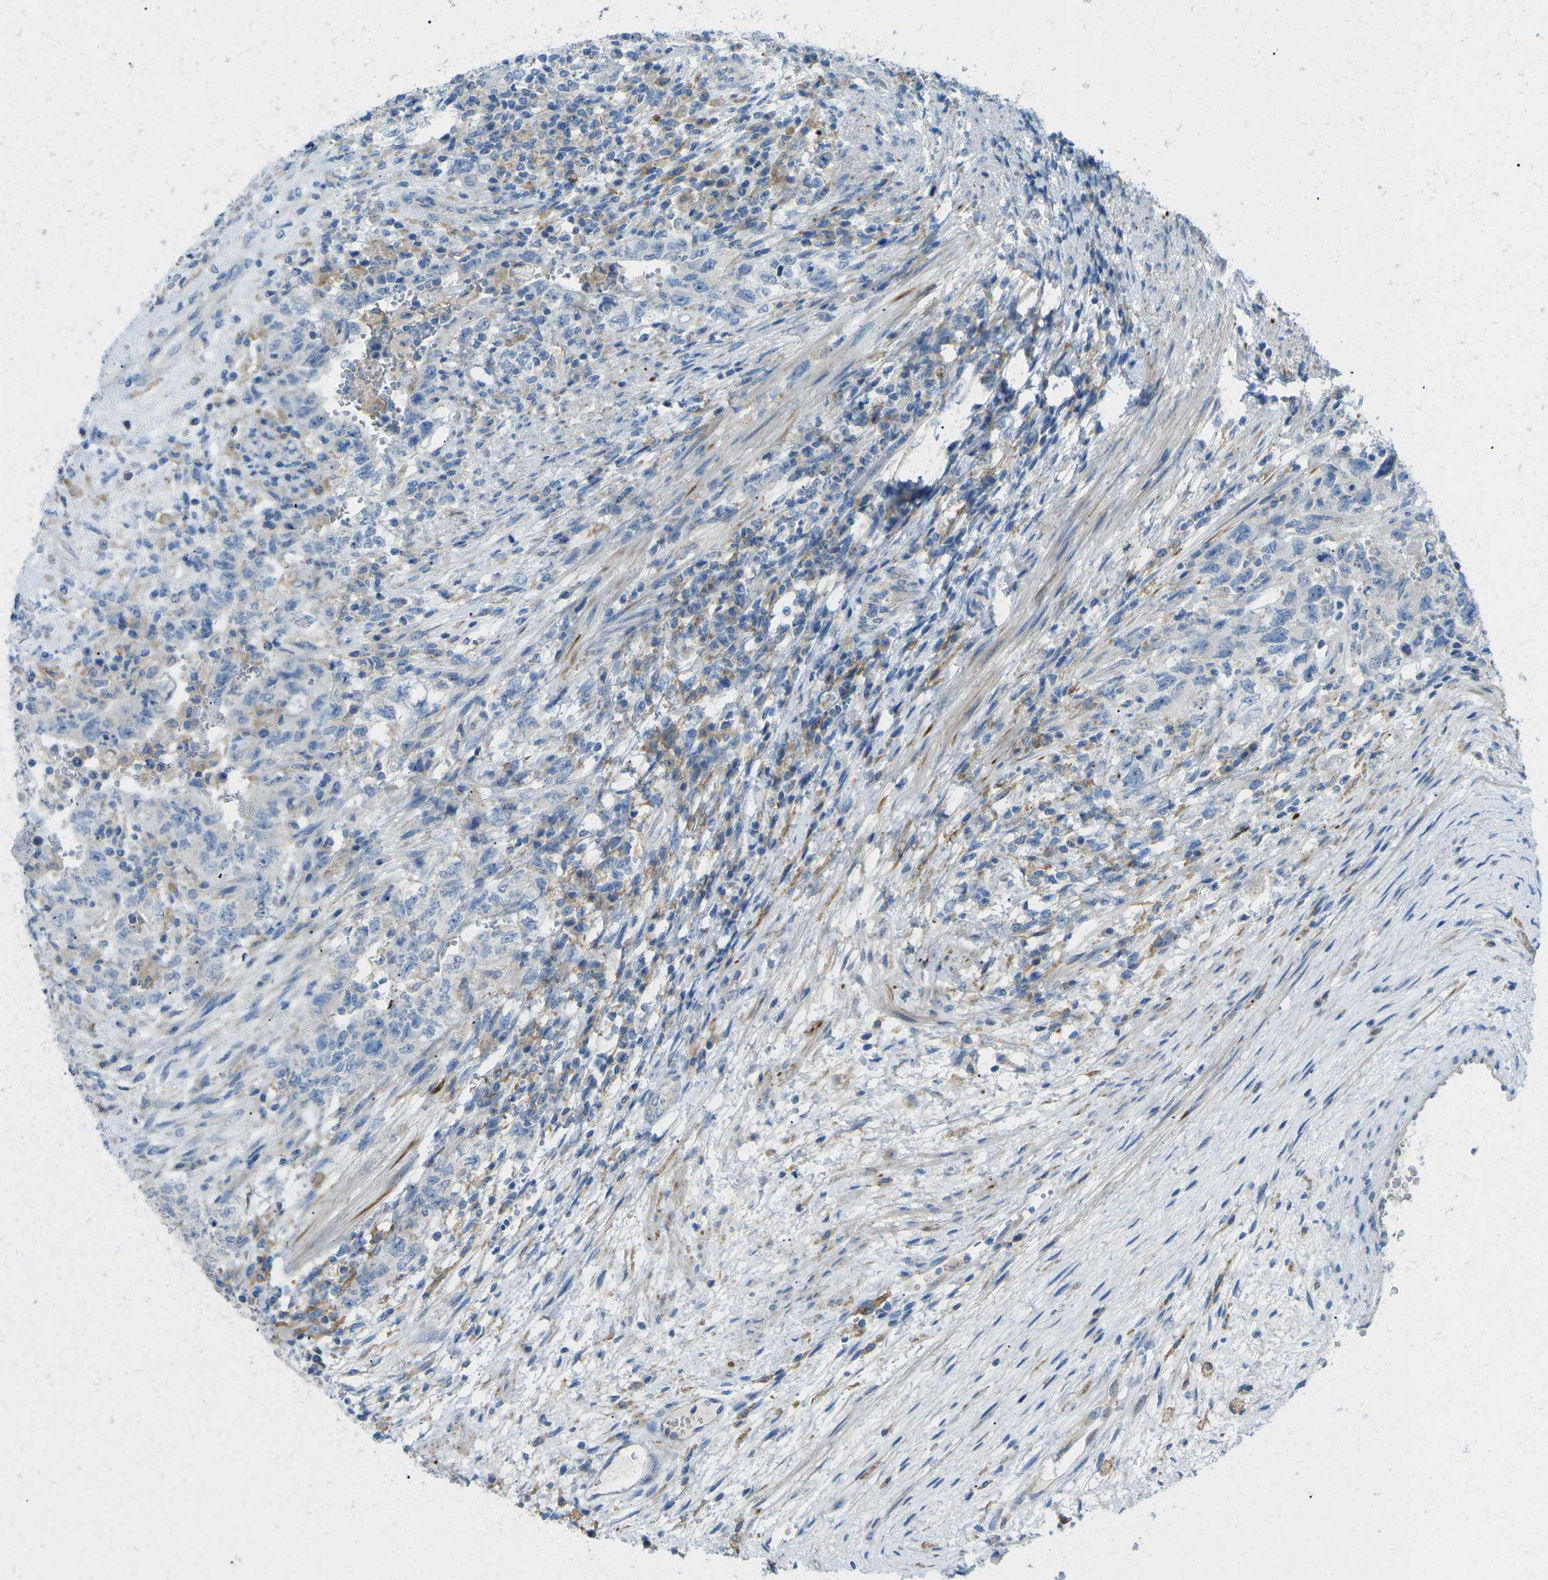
{"staining": {"intensity": "negative", "quantity": "none", "location": "none"}, "tissue": "testis cancer", "cell_type": "Tumor cells", "image_type": "cancer", "snomed": [{"axis": "morphology", "description": "Carcinoma, Embryonal, NOS"}, {"axis": "topography", "description": "Testis"}], "caption": "Immunohistochemical staining of human testis cancer demonstrates no significant positivity in tumor cells. (Immunohistochemistry (ihc), brightfield microscopy, high magnification).", "gene": "MYLK4", "patient": {"sex": "male", "age": 26}}